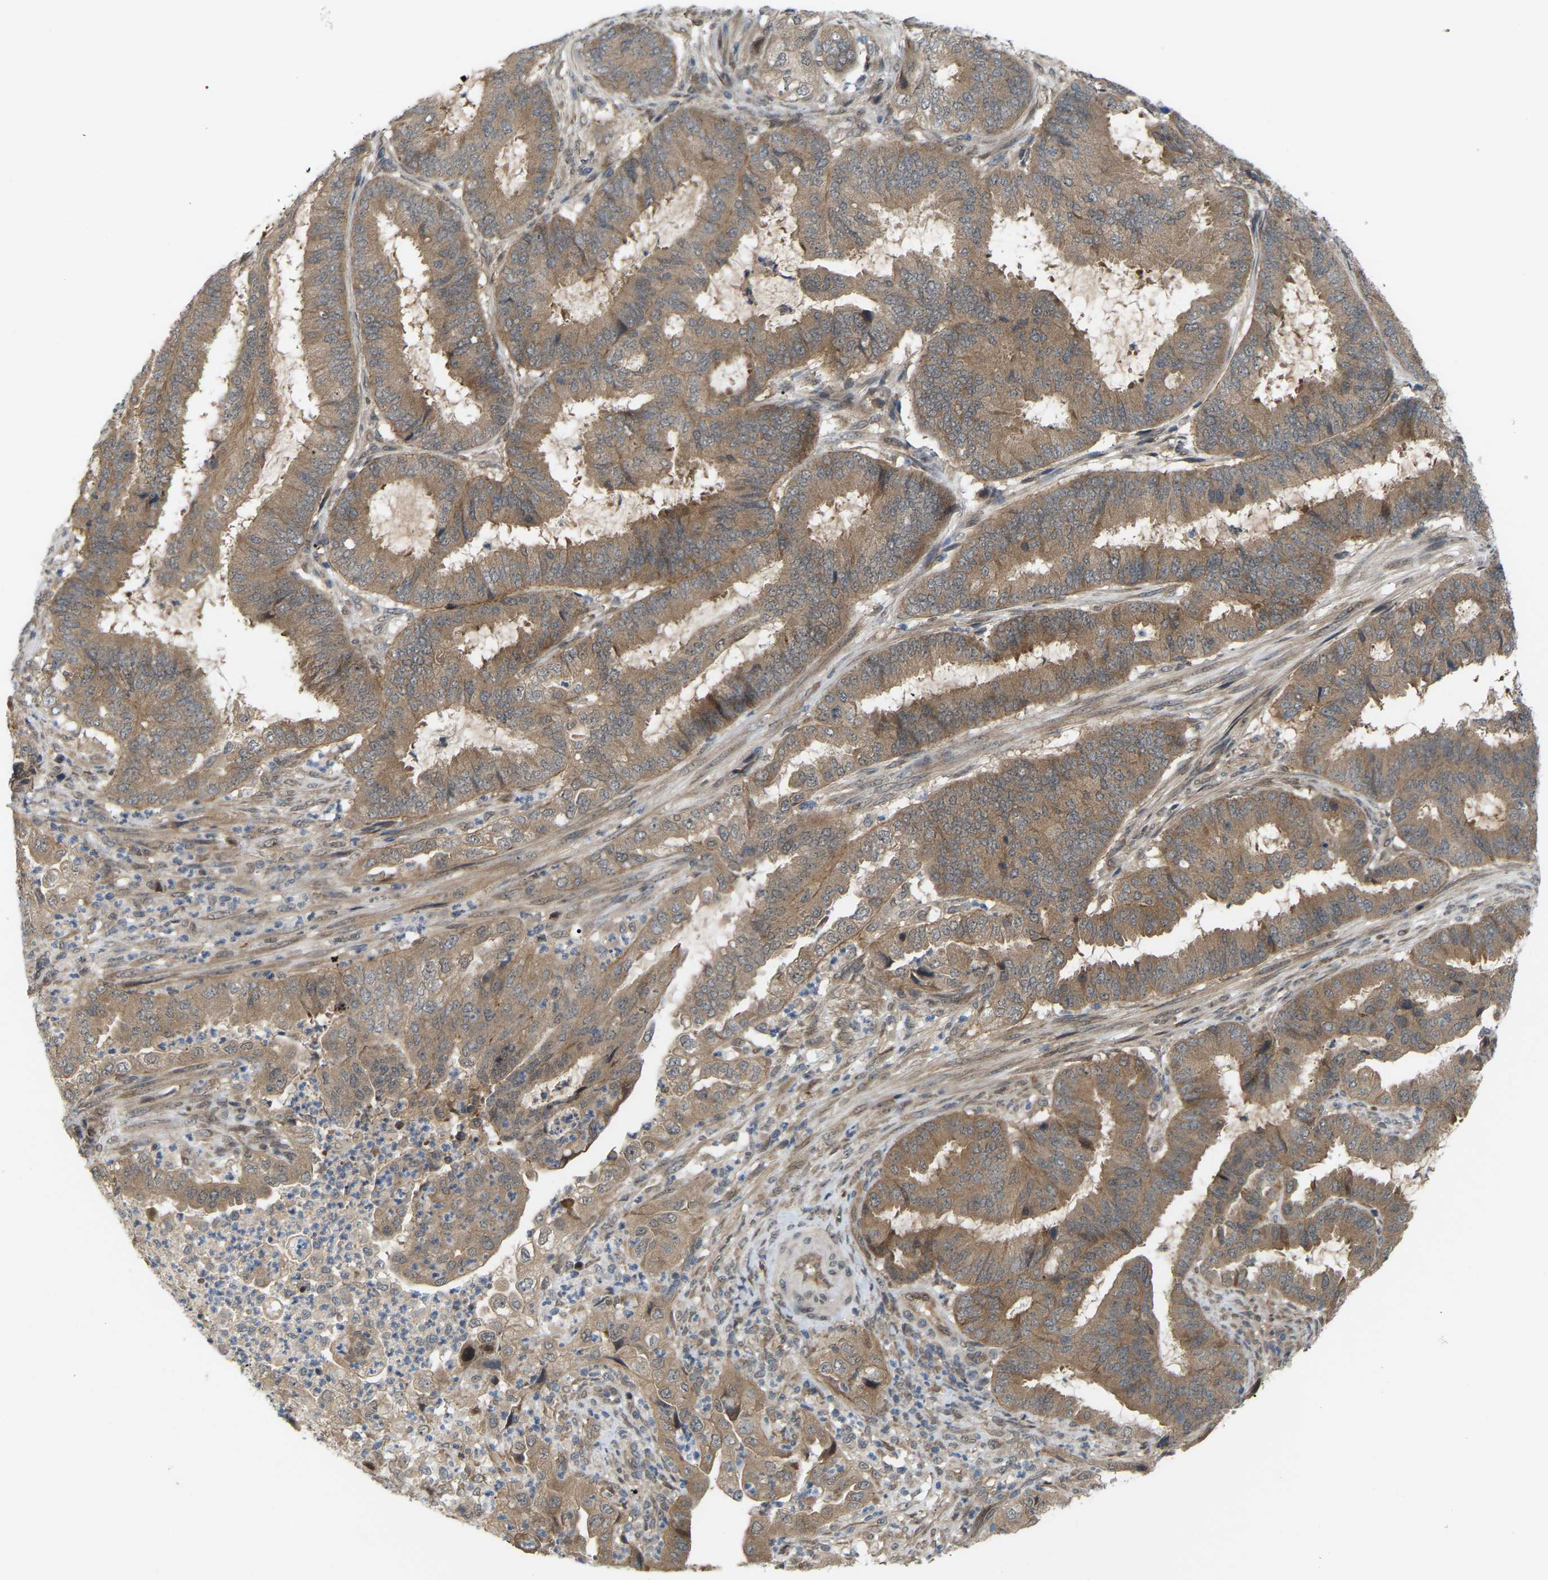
{"staining": {"intensity": "moderate", "quantity": ">75%", "location": "cytoplasmic/membranous"}, "tissue": "endometrial cancer", "cell_type": "Tumor cells", "image_type": "cancer", "snomed": [{"axis": "morphology", "description": "Adenocarcinoma, NOS"}, {"axis": "topography", "description": "Endometrium"}], "caption": "The micrograph displays immunohistochemical staining of endometrial cancer (adenocarcinoma). There is moderate cytoplasmic/membranous staining is seen in about >75% of tumor cells.", "gene": "CROT", "patient": {"sex": "female", "age": 51}}